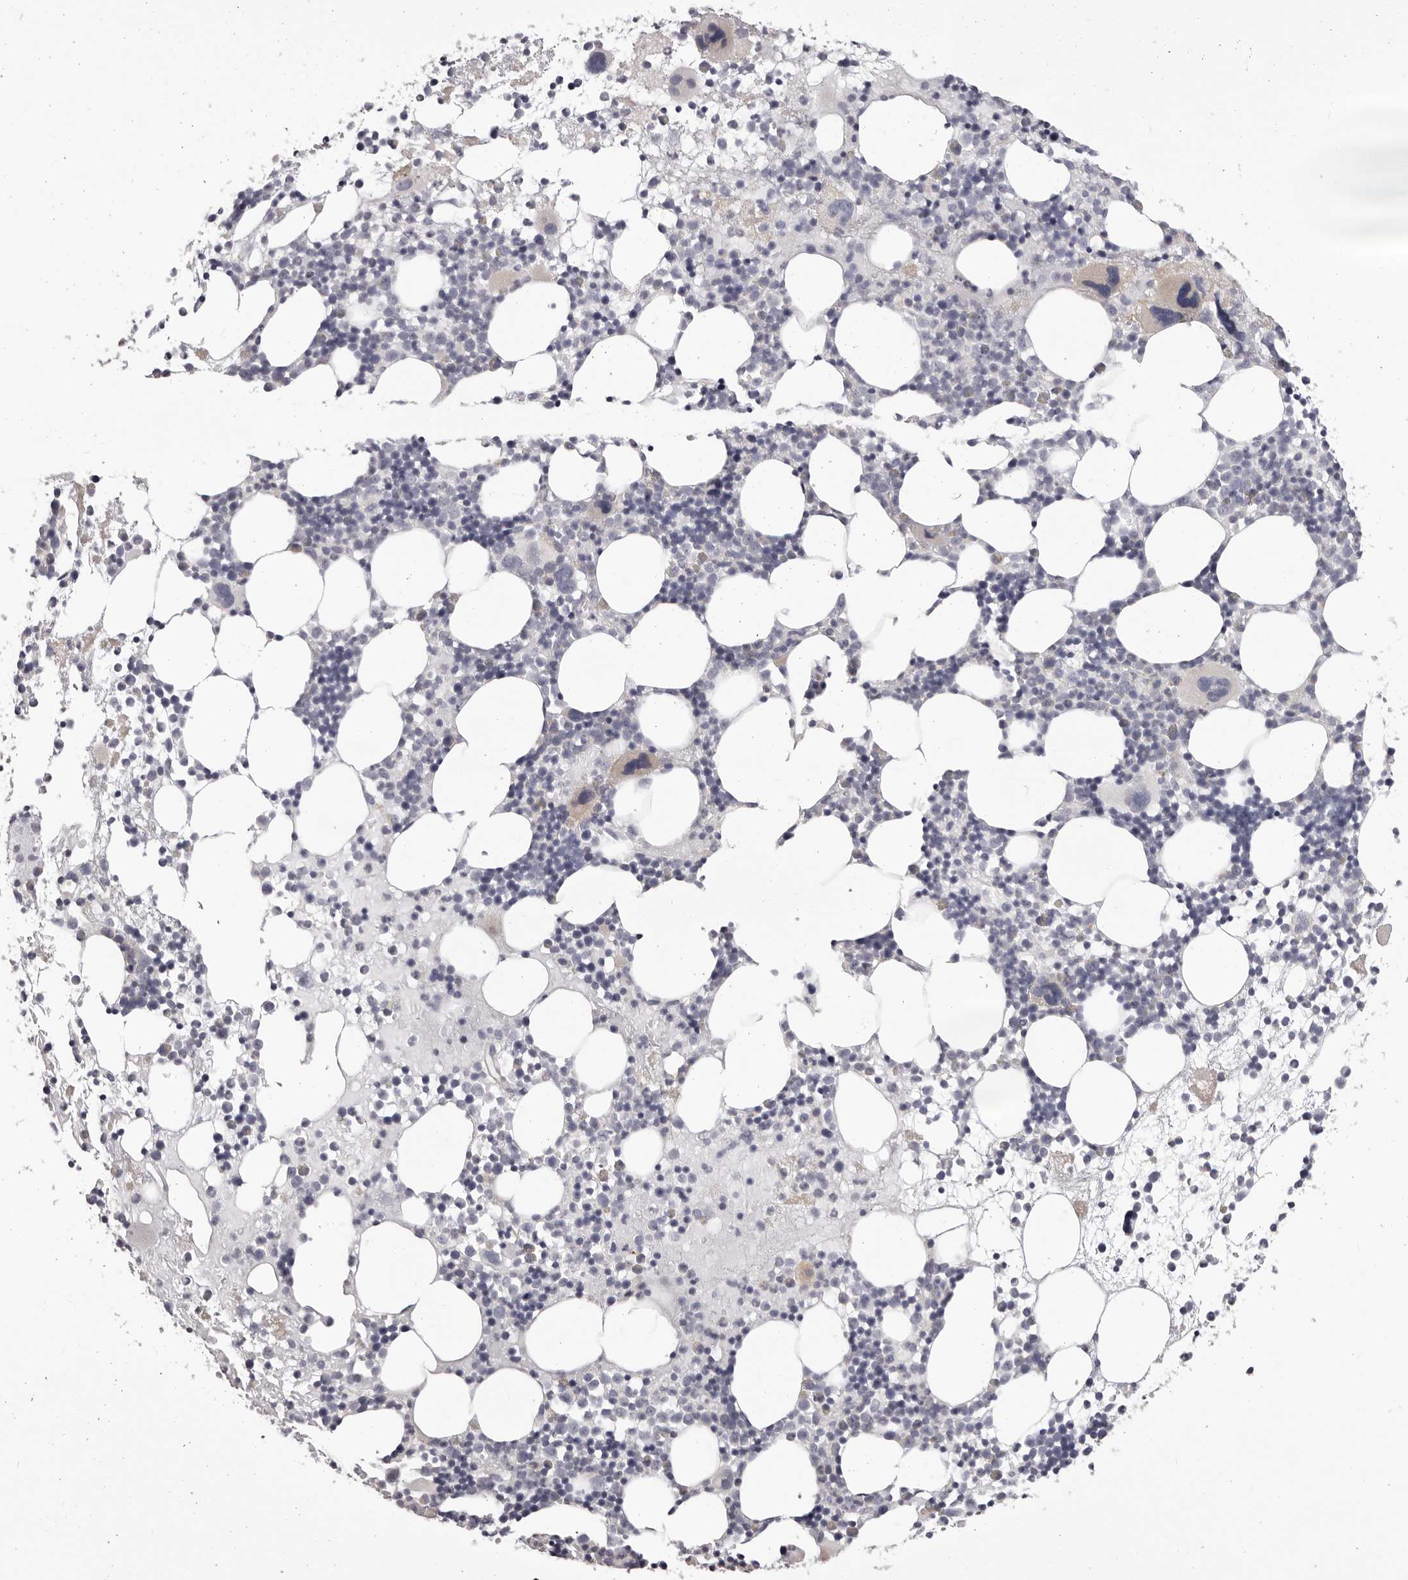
{"staining": {"intensity": "negative", "quantity": "none", "location": "none"}, "tissue": "bone marrow", "cell_type": "Hematopoietic cells", "image_type": "normal", "snomed": [{"axis": "morphology", "description": "Normal tissue, NOS"}, {"axis": "topography", "description": "Bone marrow"}], "caption": "Immunohistochemistry (IHC) of benign bone marrow demonstrates no staining in hematopoietic cells.", "gene": "OTUD3", "patient": {"sex": "female", "age": 57}}